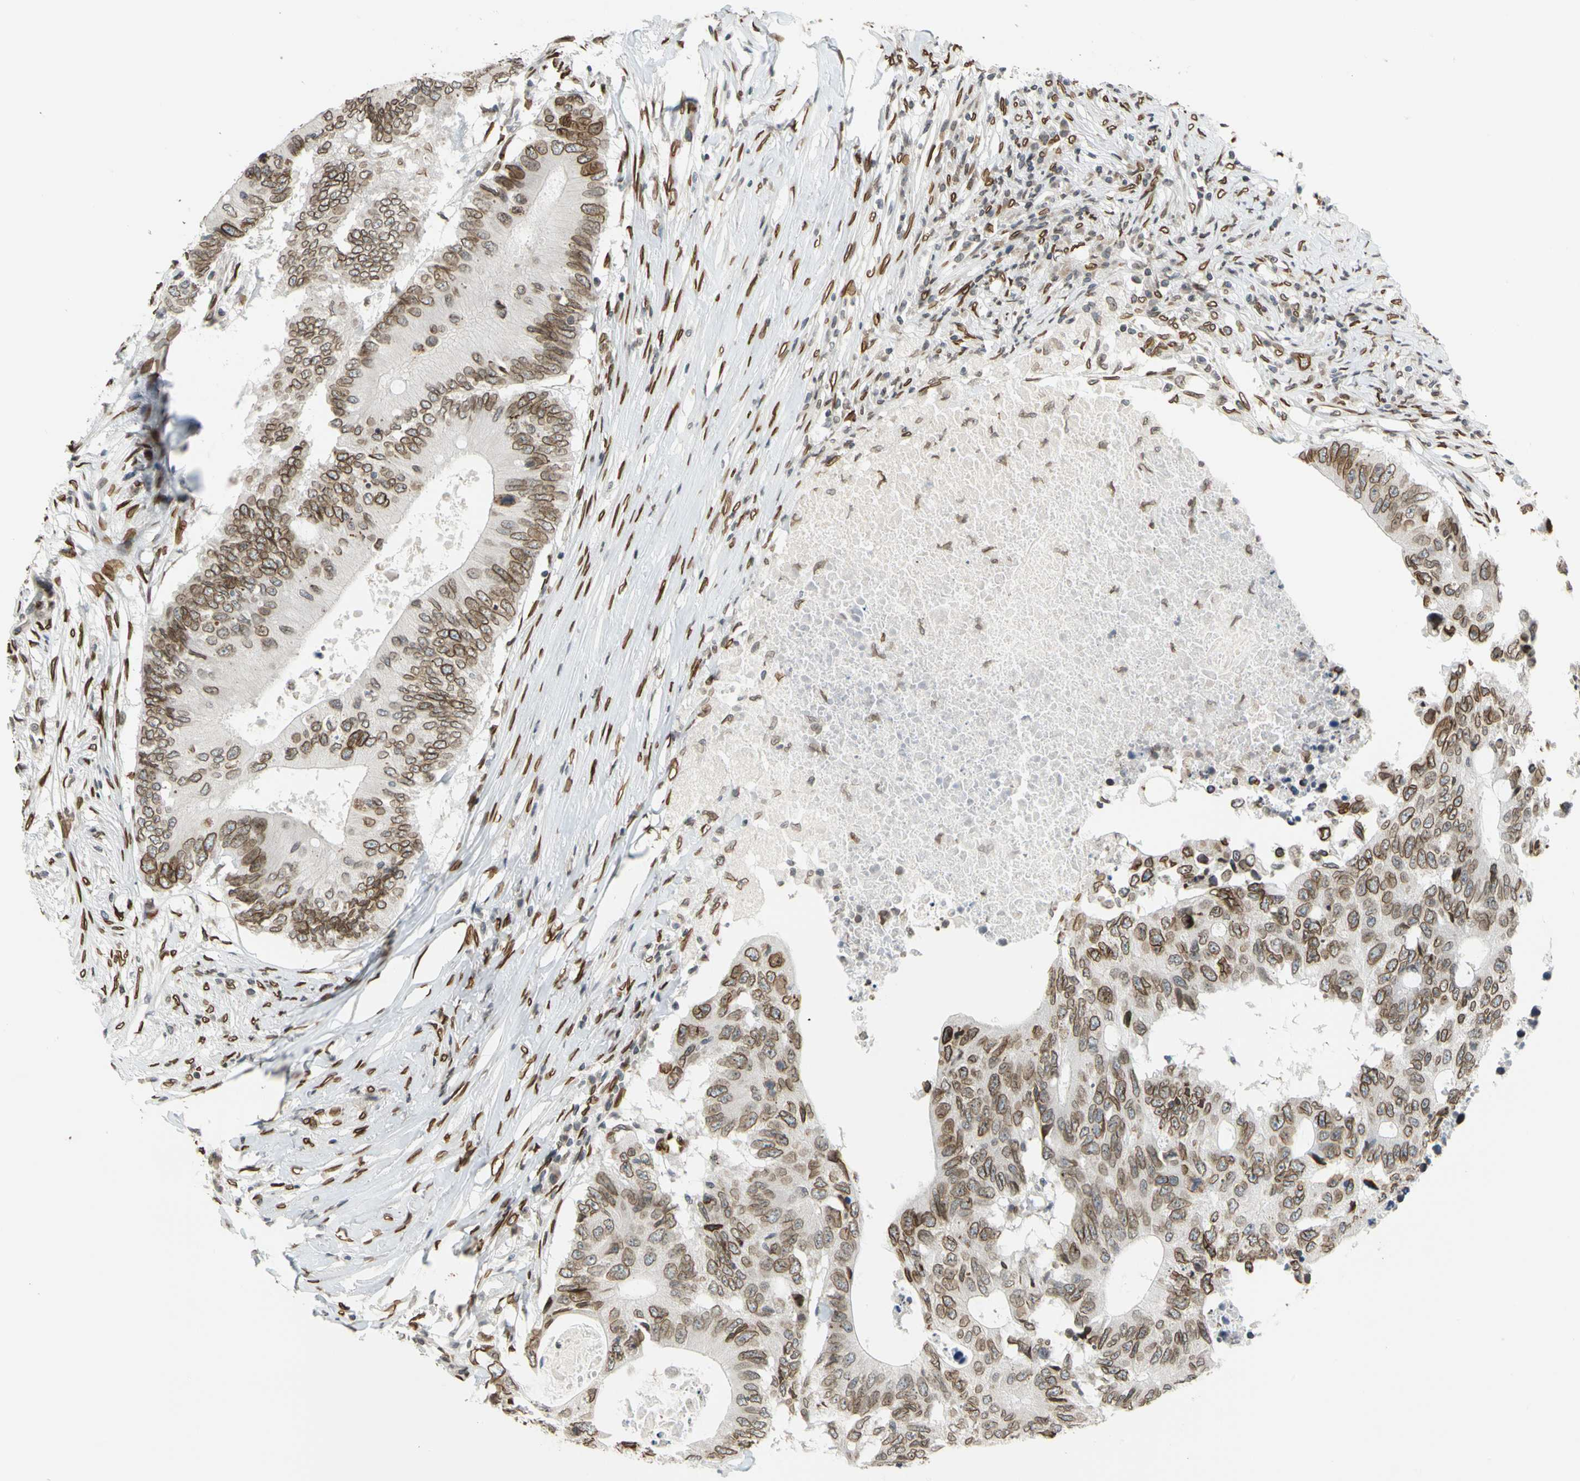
{"staining": {"intensity": "moderate", "quantity": ">75%", "location": "cytoplasmic/membranous,nuclear"}, "tissue": "colorectal cancer", "cell_type": "Tumor cells", "image_type": "cancer", "snomed": [{"axis": "morphology", "description": "Adenocarcinoma, NOS"}, {"axis": "topography", "description": "Colon"}], "caption": "Tumor cells reveal medium levels of moderate cytoplasmic/membranous and nuclear staining in about >75% of cells in colorectal cancer. (Brightfield microscopy of DAB IHC at high magnification).", "gene": "SUN1", "patient": {"sex": "male", "age": 71}}